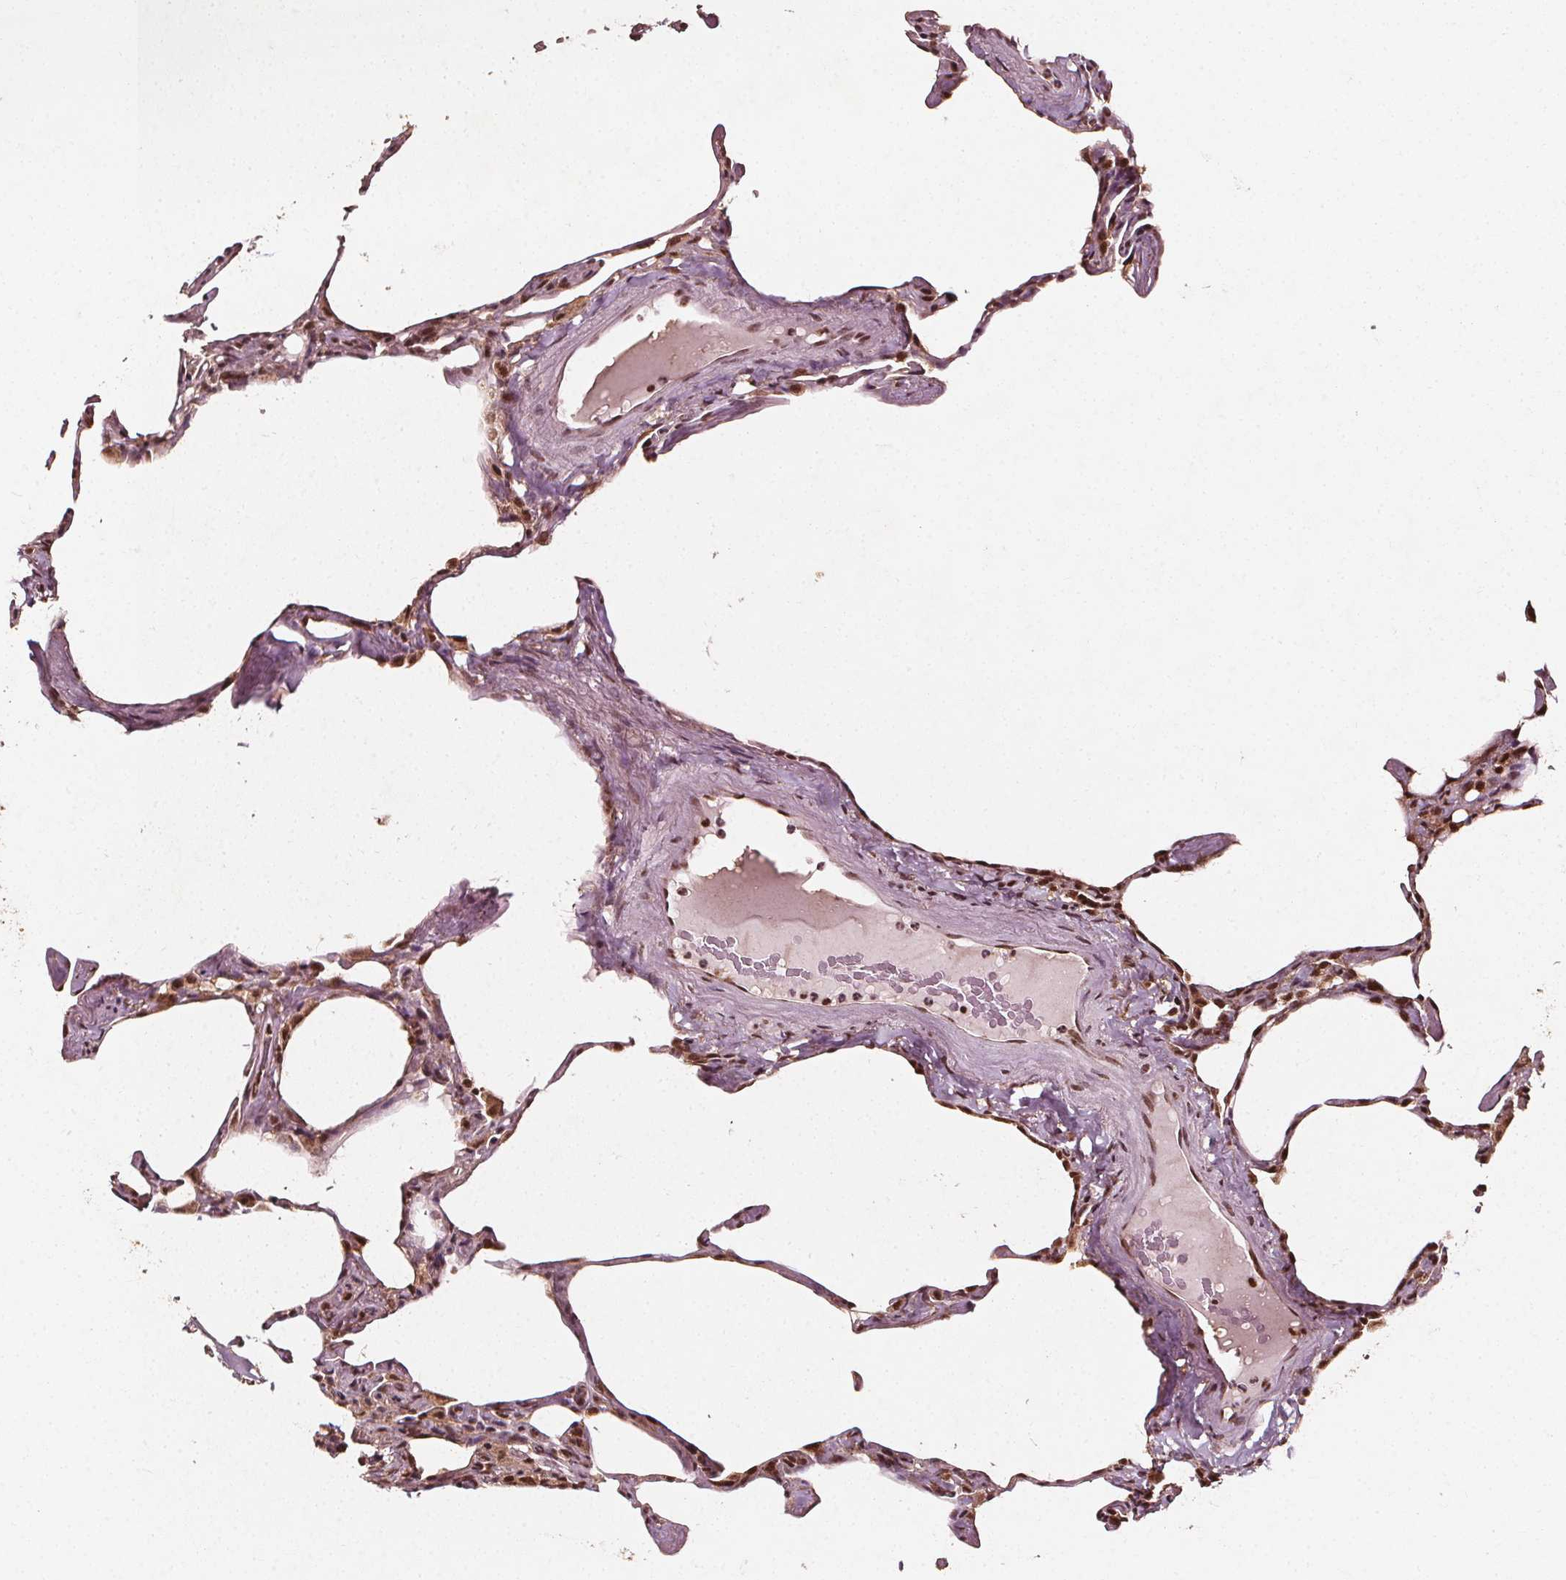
{"staining": {"intensity": "moderate", "quantity": ">75%", "location": "nuclear"}, "tissue": "lung", "cell_type": "Alveolar cells", "image_type": "normal", "snomed": [{"axis": "morphology", "description": "Normal tissue, NOS"}, {"axis": "topography", "description": "Lung"}], "caption": "Immunohistochemistry (IHC) micrograph of normal lung: lung stained using immunohistochemistry (IHC) shows medium levels of moderate protein expression localized specifically in the nuclear of alveolar cells, appearing as a nuclear brown color.", "gene": "SMN1", "patient": {"sex": "male", "age": 65}}